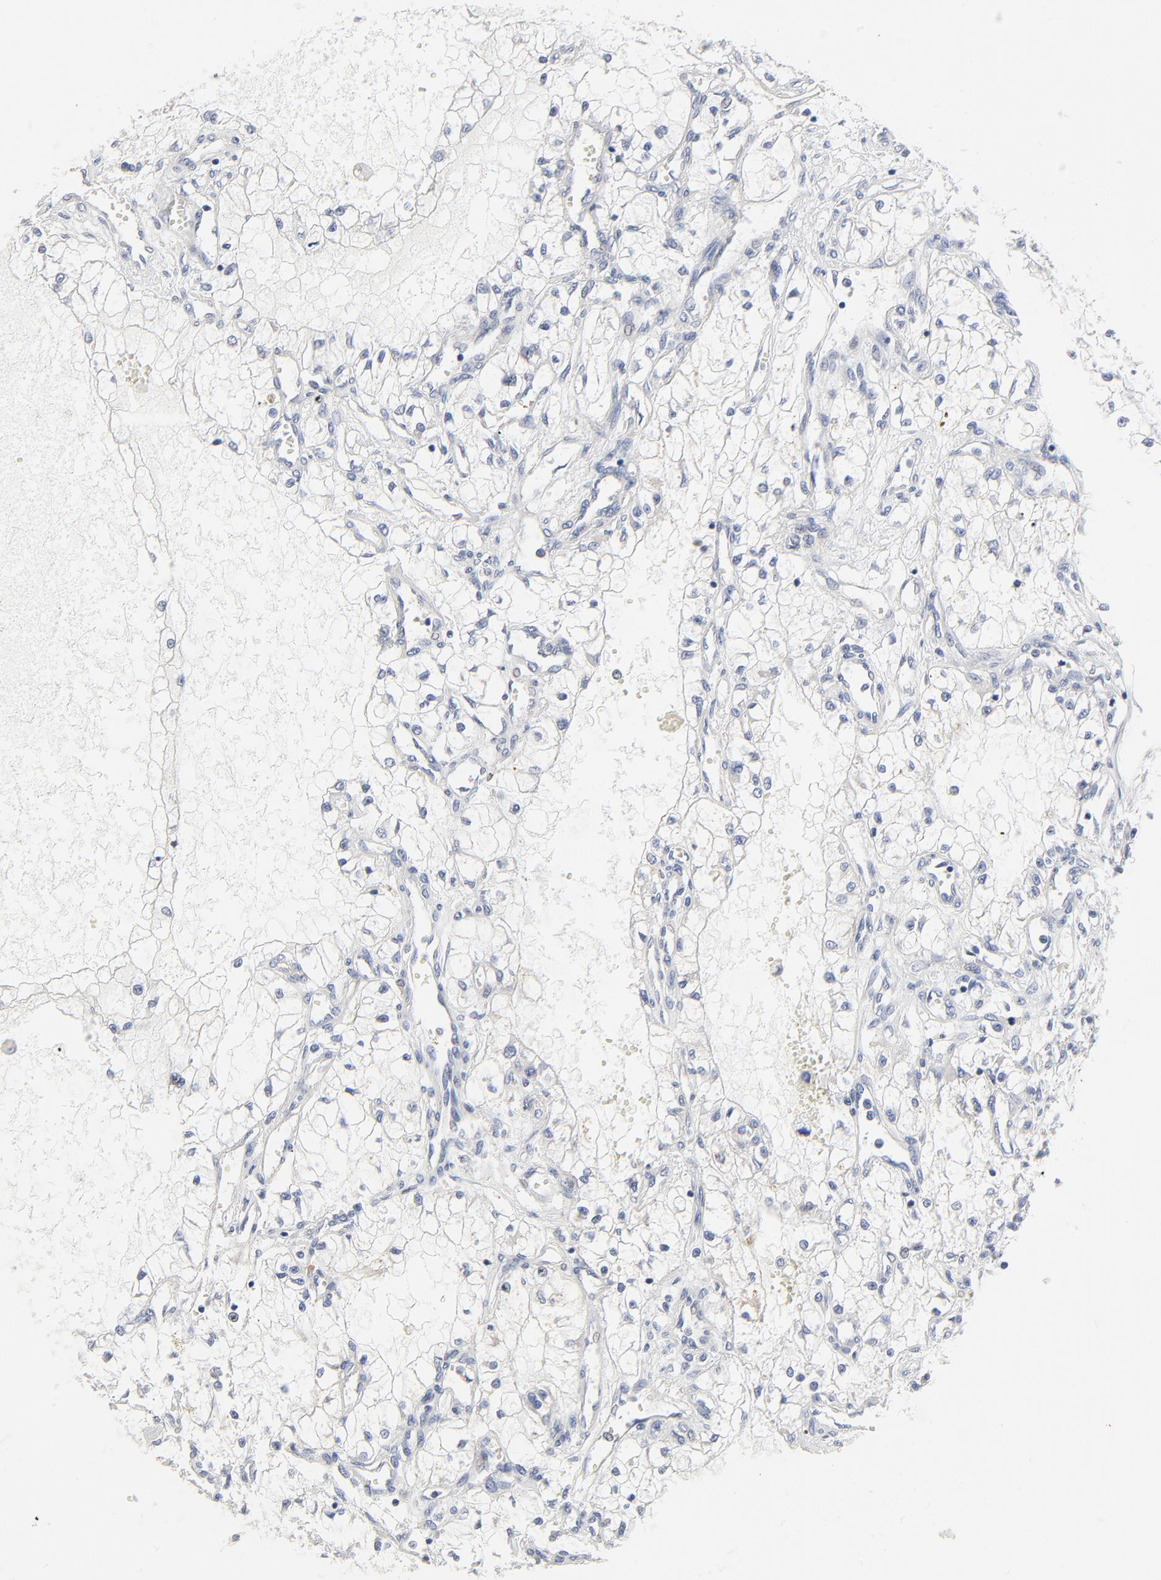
{"staining": {"intensity": "weak", "quantity": "<25%", "location": "cytoplasmic/membranous"}, "tissue": "renal cancer", "cell_type": "Tumor cells", "image_type": "cancer", "snomed": [{"axis": "morphology", "description": "Adenocarcinoma, NOS"}, {"axis": "topography", "description": "Kidney"}], "caption": "The IHC micrograph has no significant expression in tumor cells of adenocarcinoma (renal) tissue.", "gene": "DHRSX", "patient": {"sex": "male", "age": 61}}